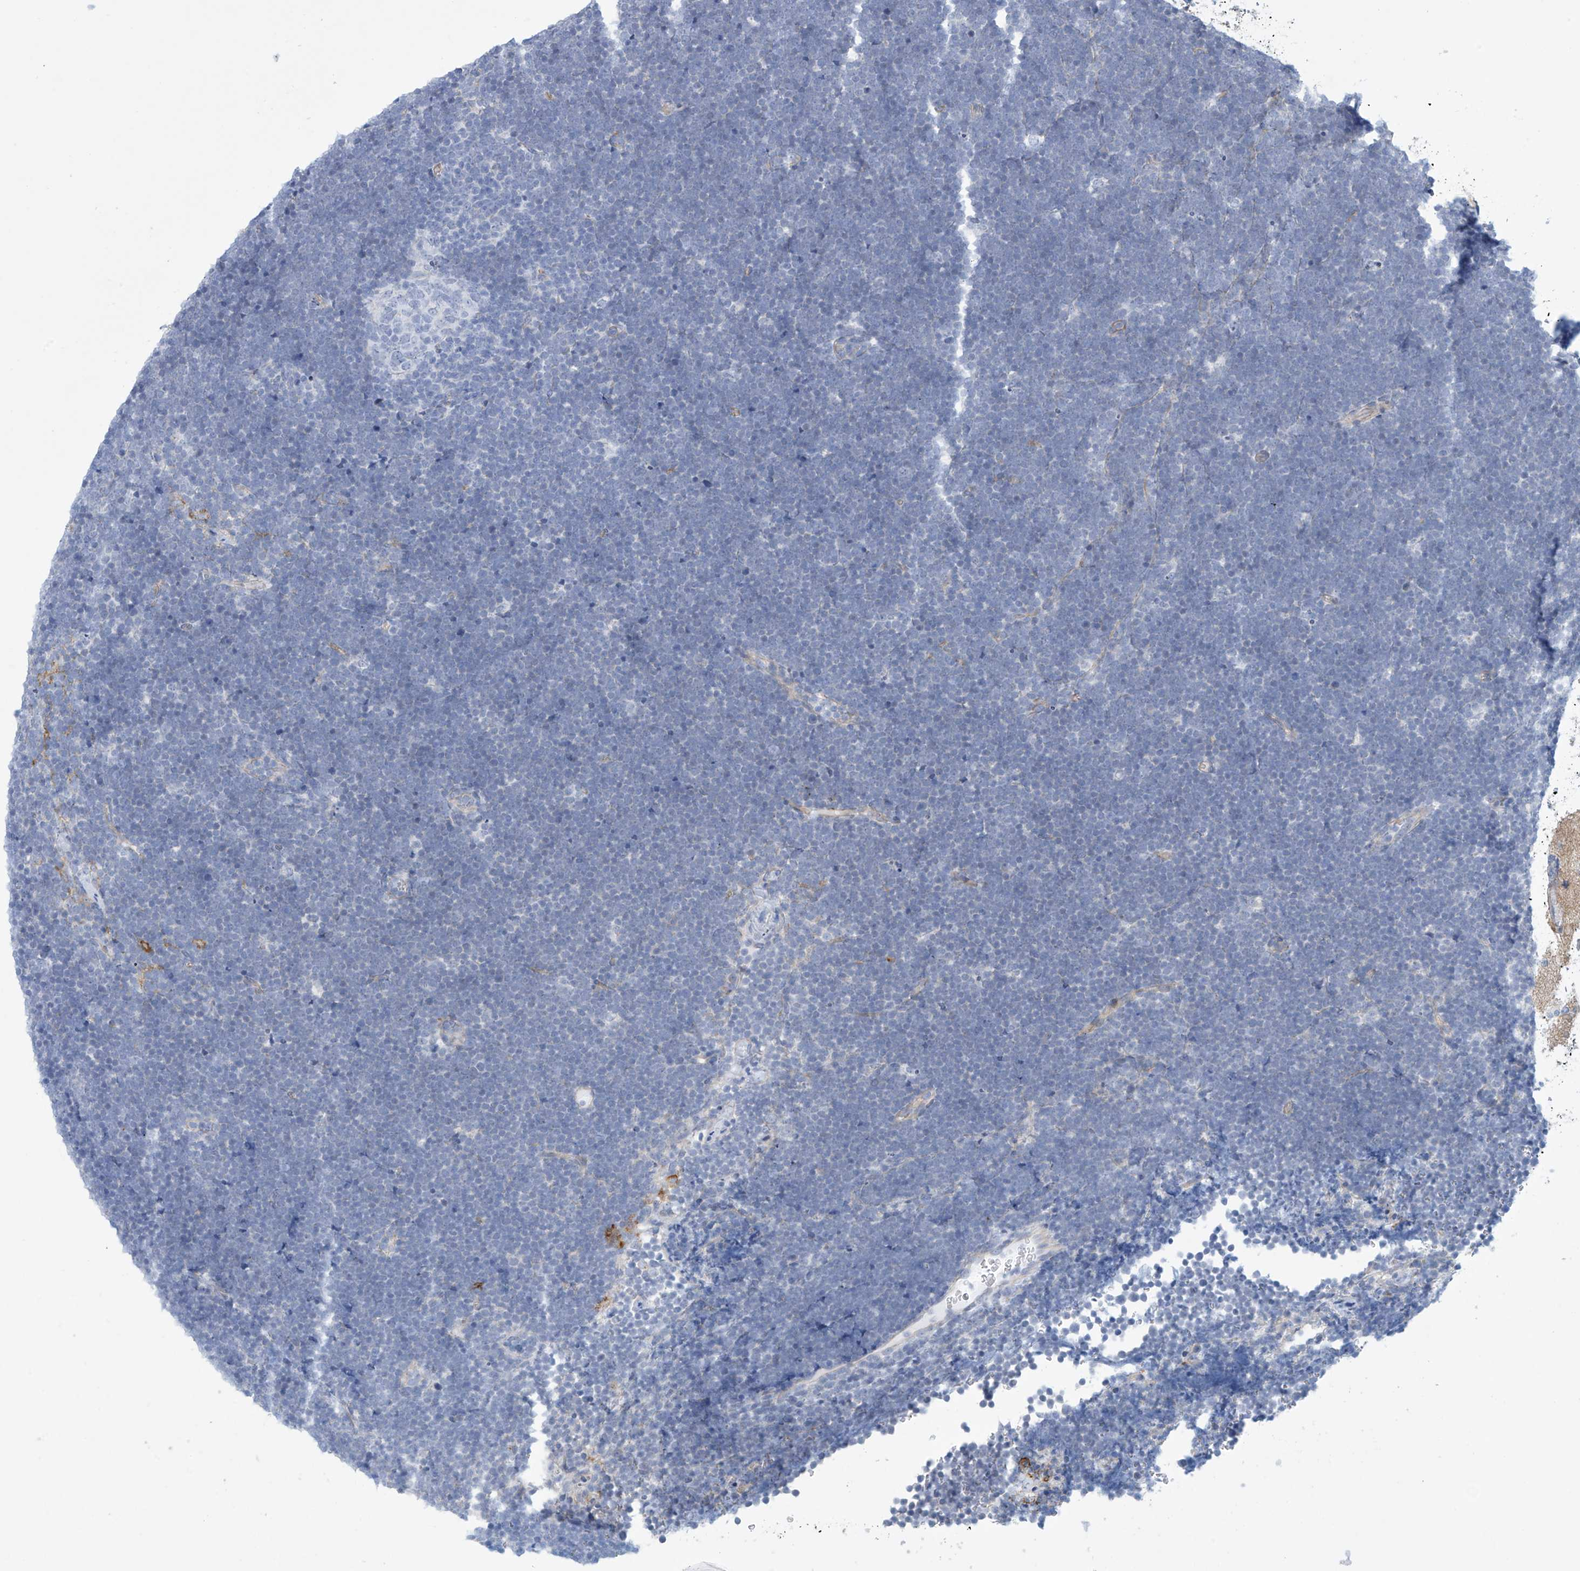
{"staining": {"intensity": "negative", "quantity": "none", "location": "none"}, "tissue": "lymphoma", "cell_type": "Tumor cells", "image_type": "cancer", "snomed": [{"axis": "morphology", "description": "Malignant lymphoma, non-Hodgkin's type, High grade"}, {"axis": "topography", "description": "Lymph node"}], "caption": "An immunohistochemistry photomicrograph of high-grade malignant lymphoma, non-Hodgkin's type is shown. There is no staining in tumor cells of high-grade malignant lymphoma, non-Hodgkin's type. (Stains: DAB immunohistochemistry with hematoxylin counter stain, Microscopy: brightfield microscopy at high magnification).", "gene": "ABHD13", "patient": {"sex": "male", "age": 13}}